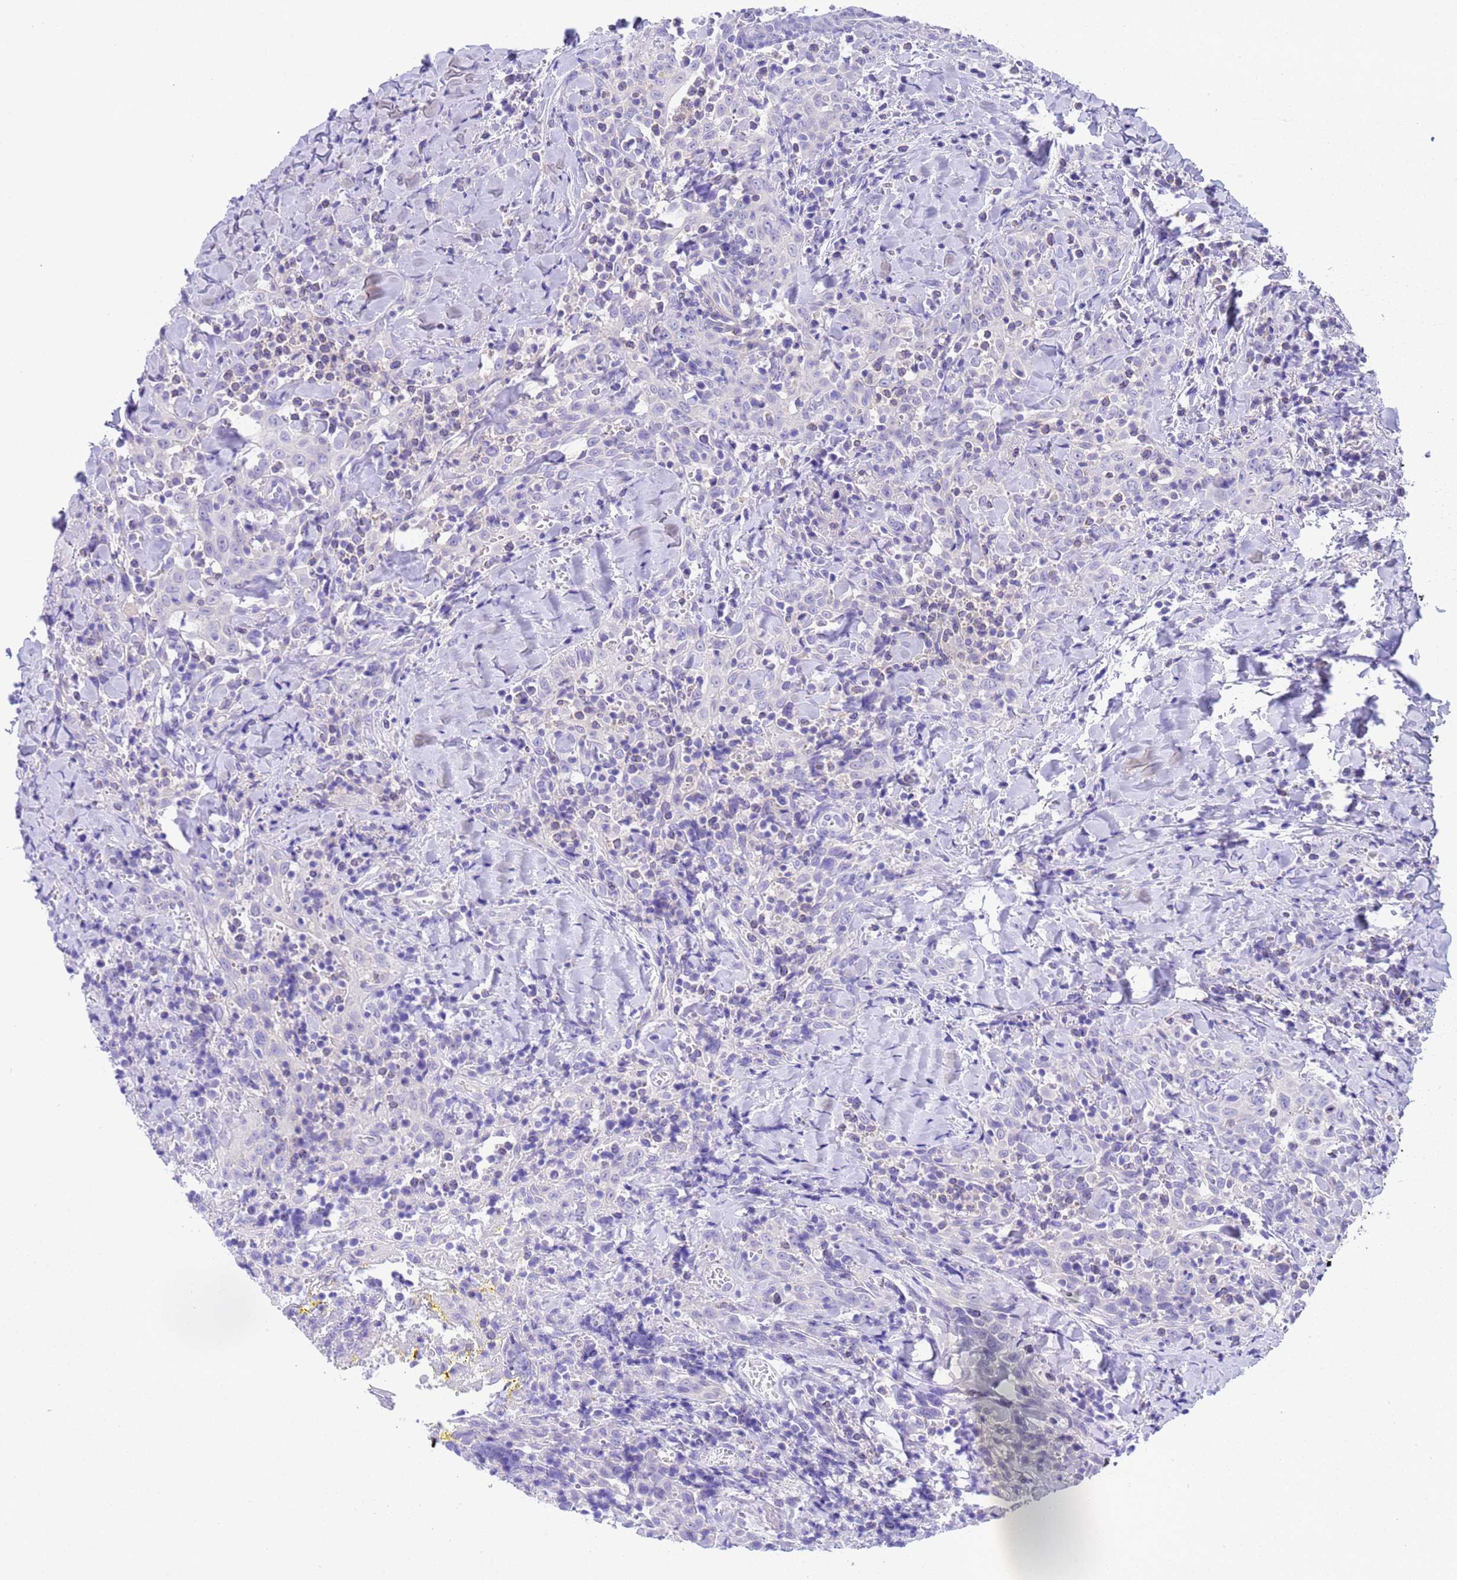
{"staining": {"intensity": "negative", "quantity": "none", "location": "none"}, "tissue": "head and neck cancer", "cell_type": "Tumor cells", "image_type": "cancer", "snomed": [{"axis": "morphology", "description": "Squamous cell carcinoma, NOS"}, {"axis": "topography", "description": "Head-Neck"}], "caption": "A photomicrograph of human head and neck cancer (squamous cell carcinoma) is negative for staining in tumor cells.", "gene": "USP38", "patient": {"sex": "female", "age": 70}}